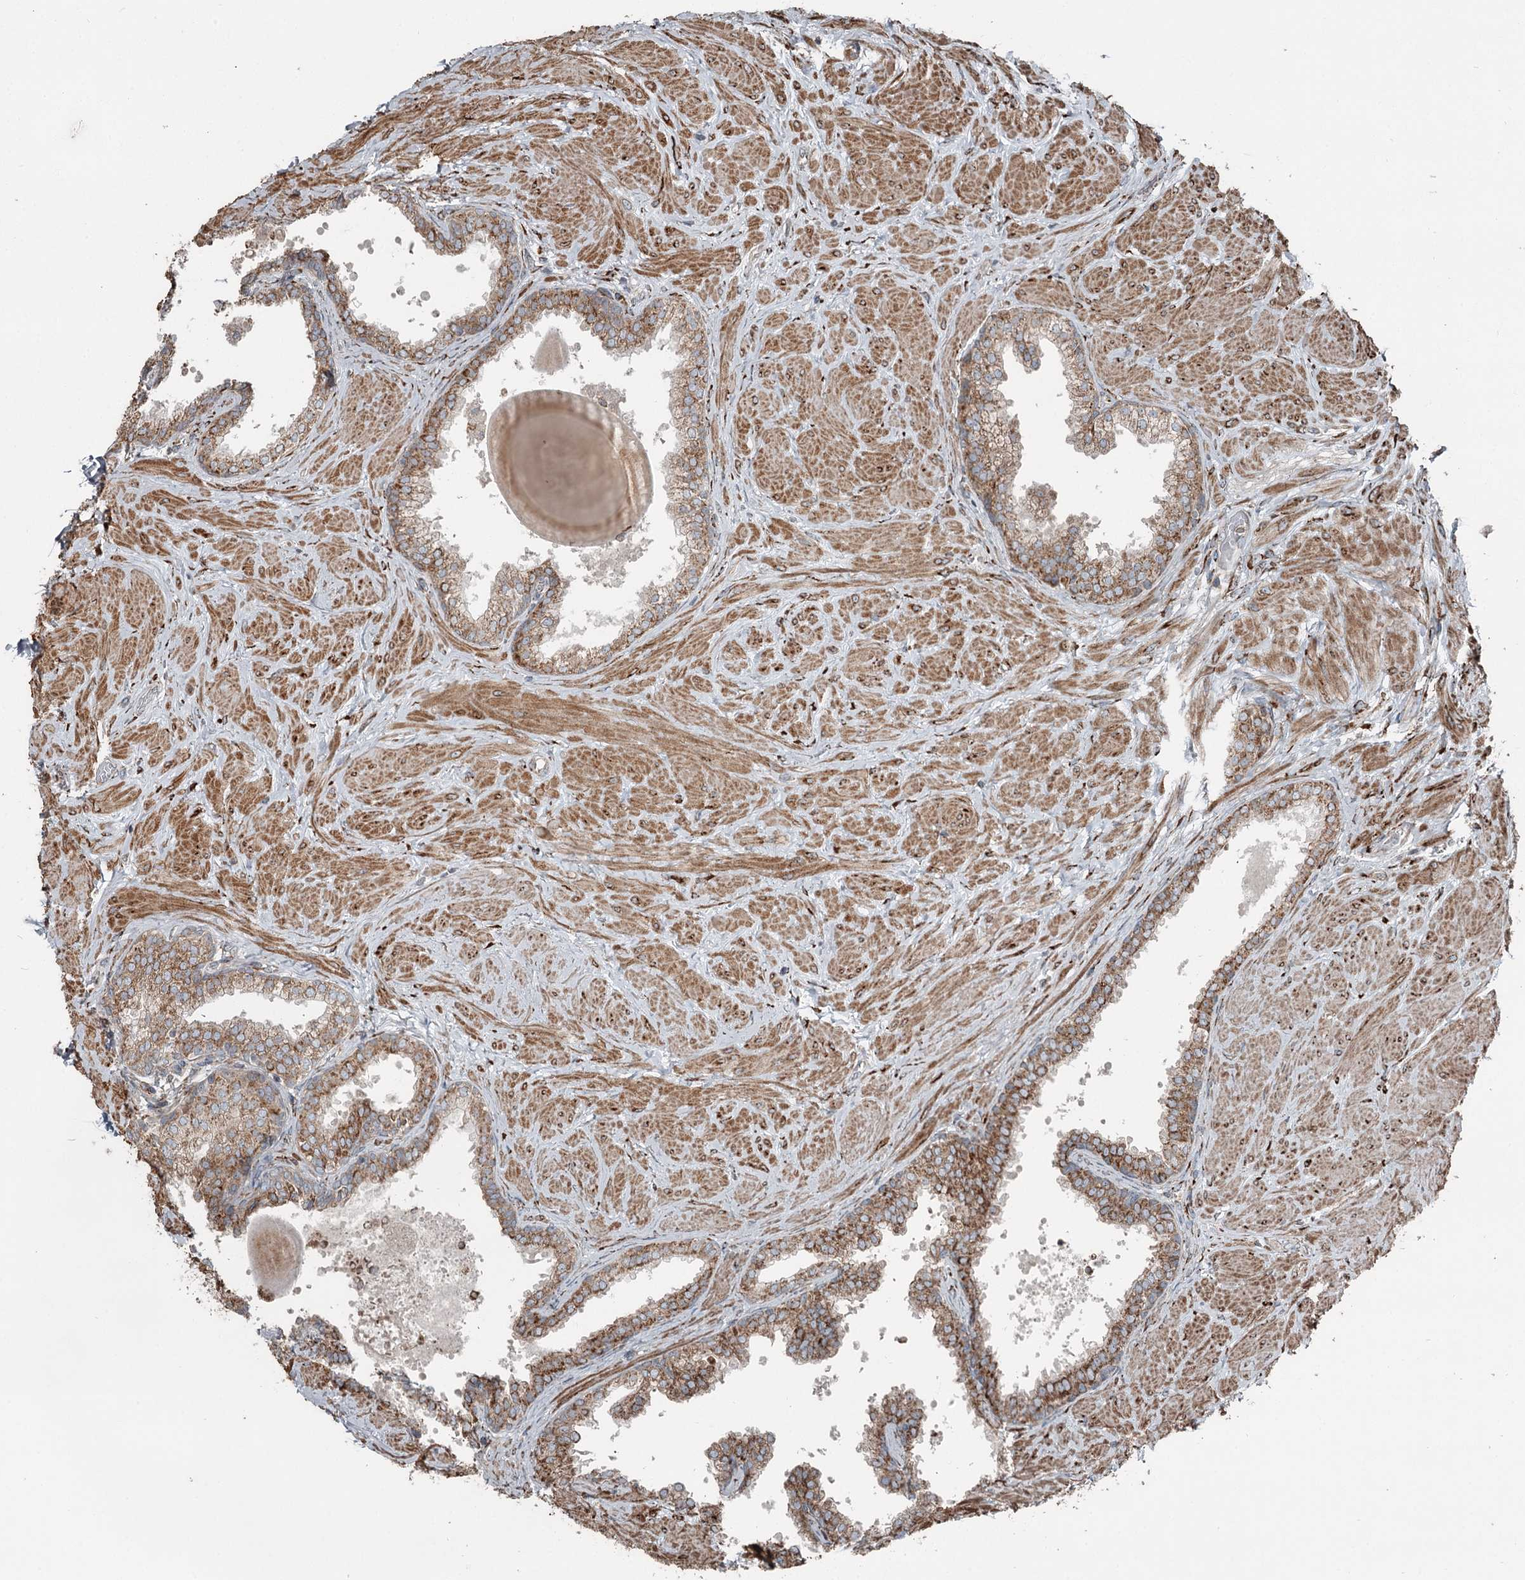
{"staining": {"intensity": "moderate", "quantity": ">75%", "location": "cytoplasmic/membranous"}, "tissue": "prostate", "cell_type": "Glandular cells", "image_type": "normal", "snomed": [{"axis": "morphology", "description": "Normal tissue, NOS"}, {"axis": "topography", "description": "Prostate"}], "caption": "Immunohistochemical staining of unremarkable human prostate shows moderate cytoplasmic/membranous protein staining in about >75% of glandular cells.", "gene": "RASSF8", "patient": {"sex": "male", "age": 48}}